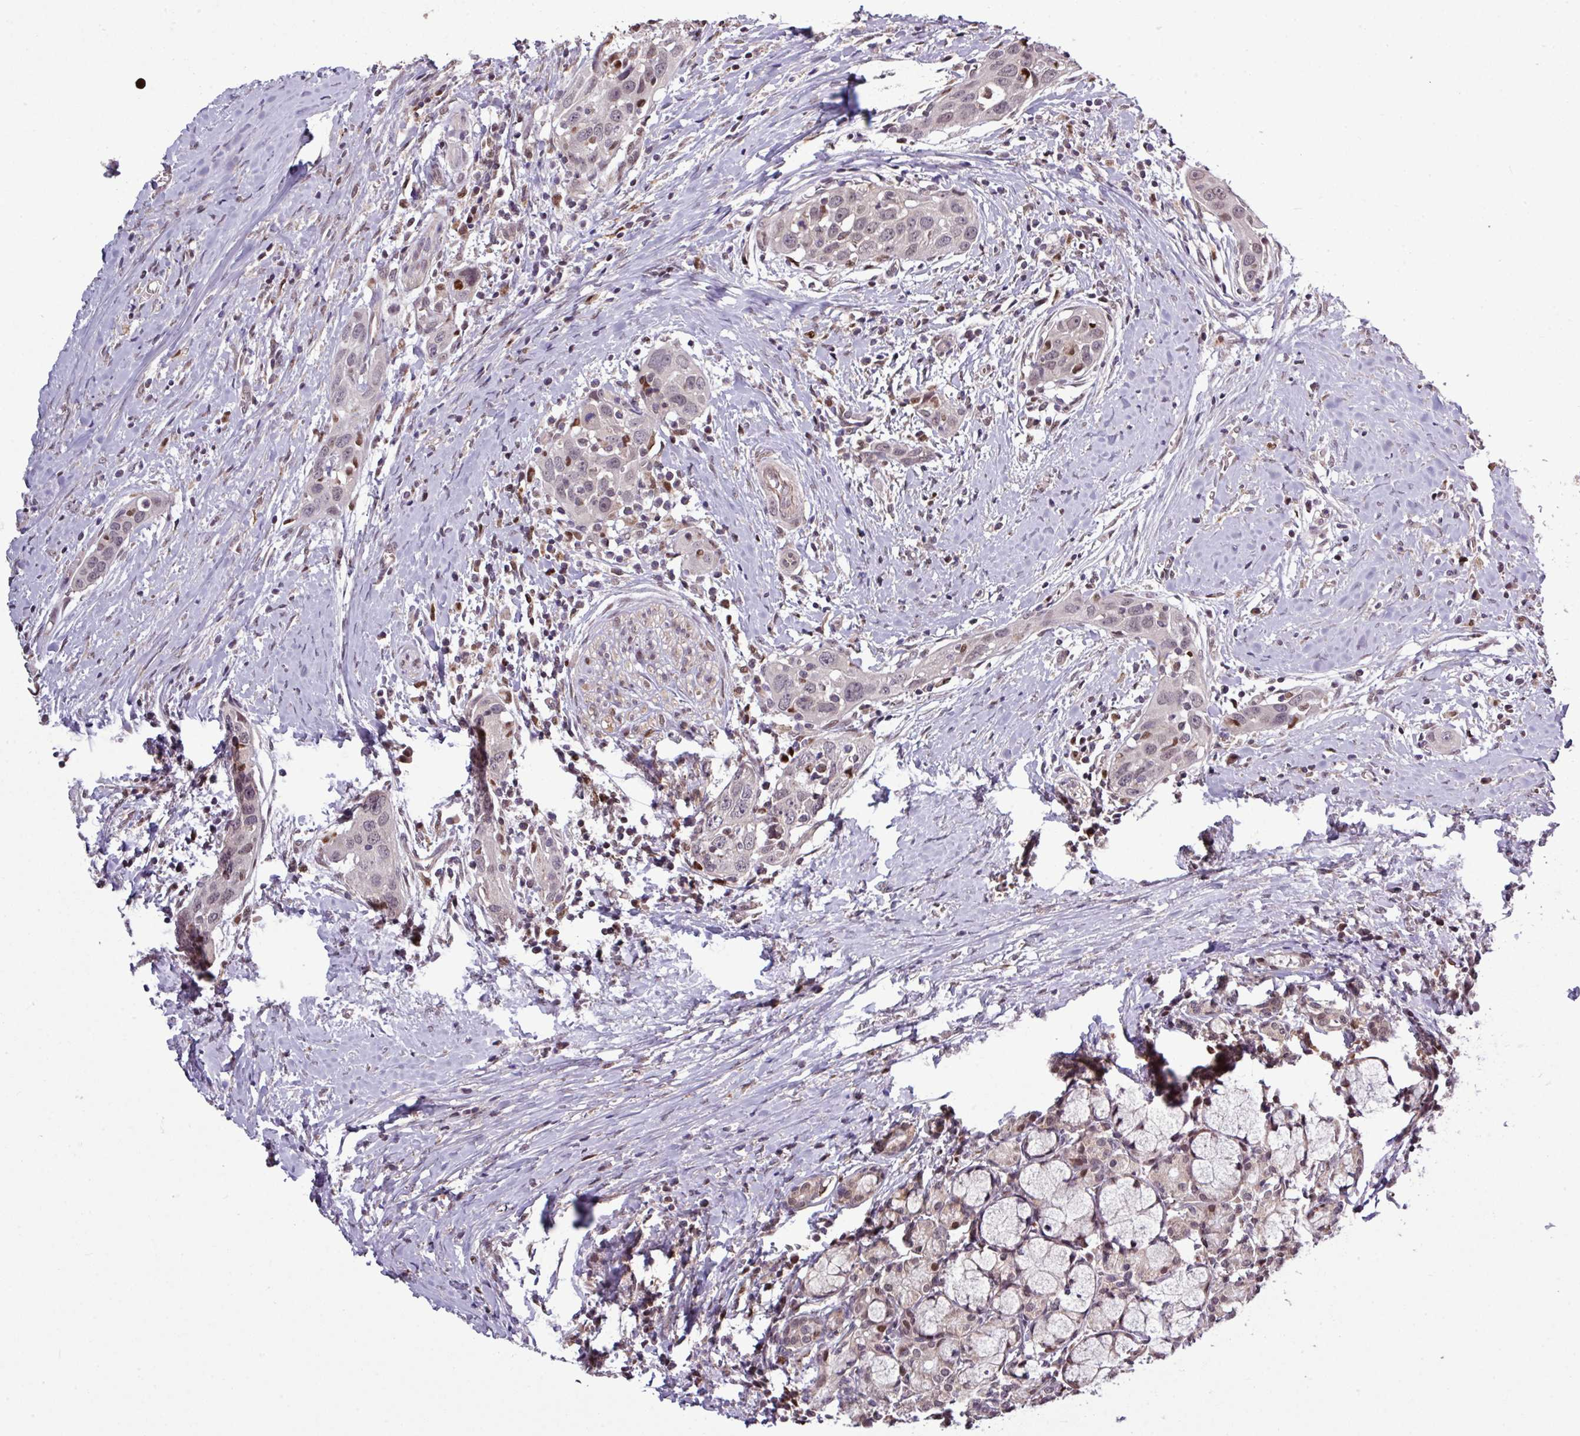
{"staining": {"intensity": "weak", "quantity": "<25%", "location": "nuclear"}, "tissue": "head and neck cancer", "cell_type": "Tumor cells", "image_type": "cancer", "snomed": [{"axis": "morphology", "description": "Squamous cell carcinoma, NOS"}, {"axis": "topography", "description": "Oral tissue"}, {"axis": "topography", "description": "Head-Neck"}], "caption": "Squamous cell carcinoma (head and neck) was stained to show a protein in brown. There is no significant staining in tumor cells.", "gene": "SKIC2", "patient": {"sex": "female", "age": 50}}